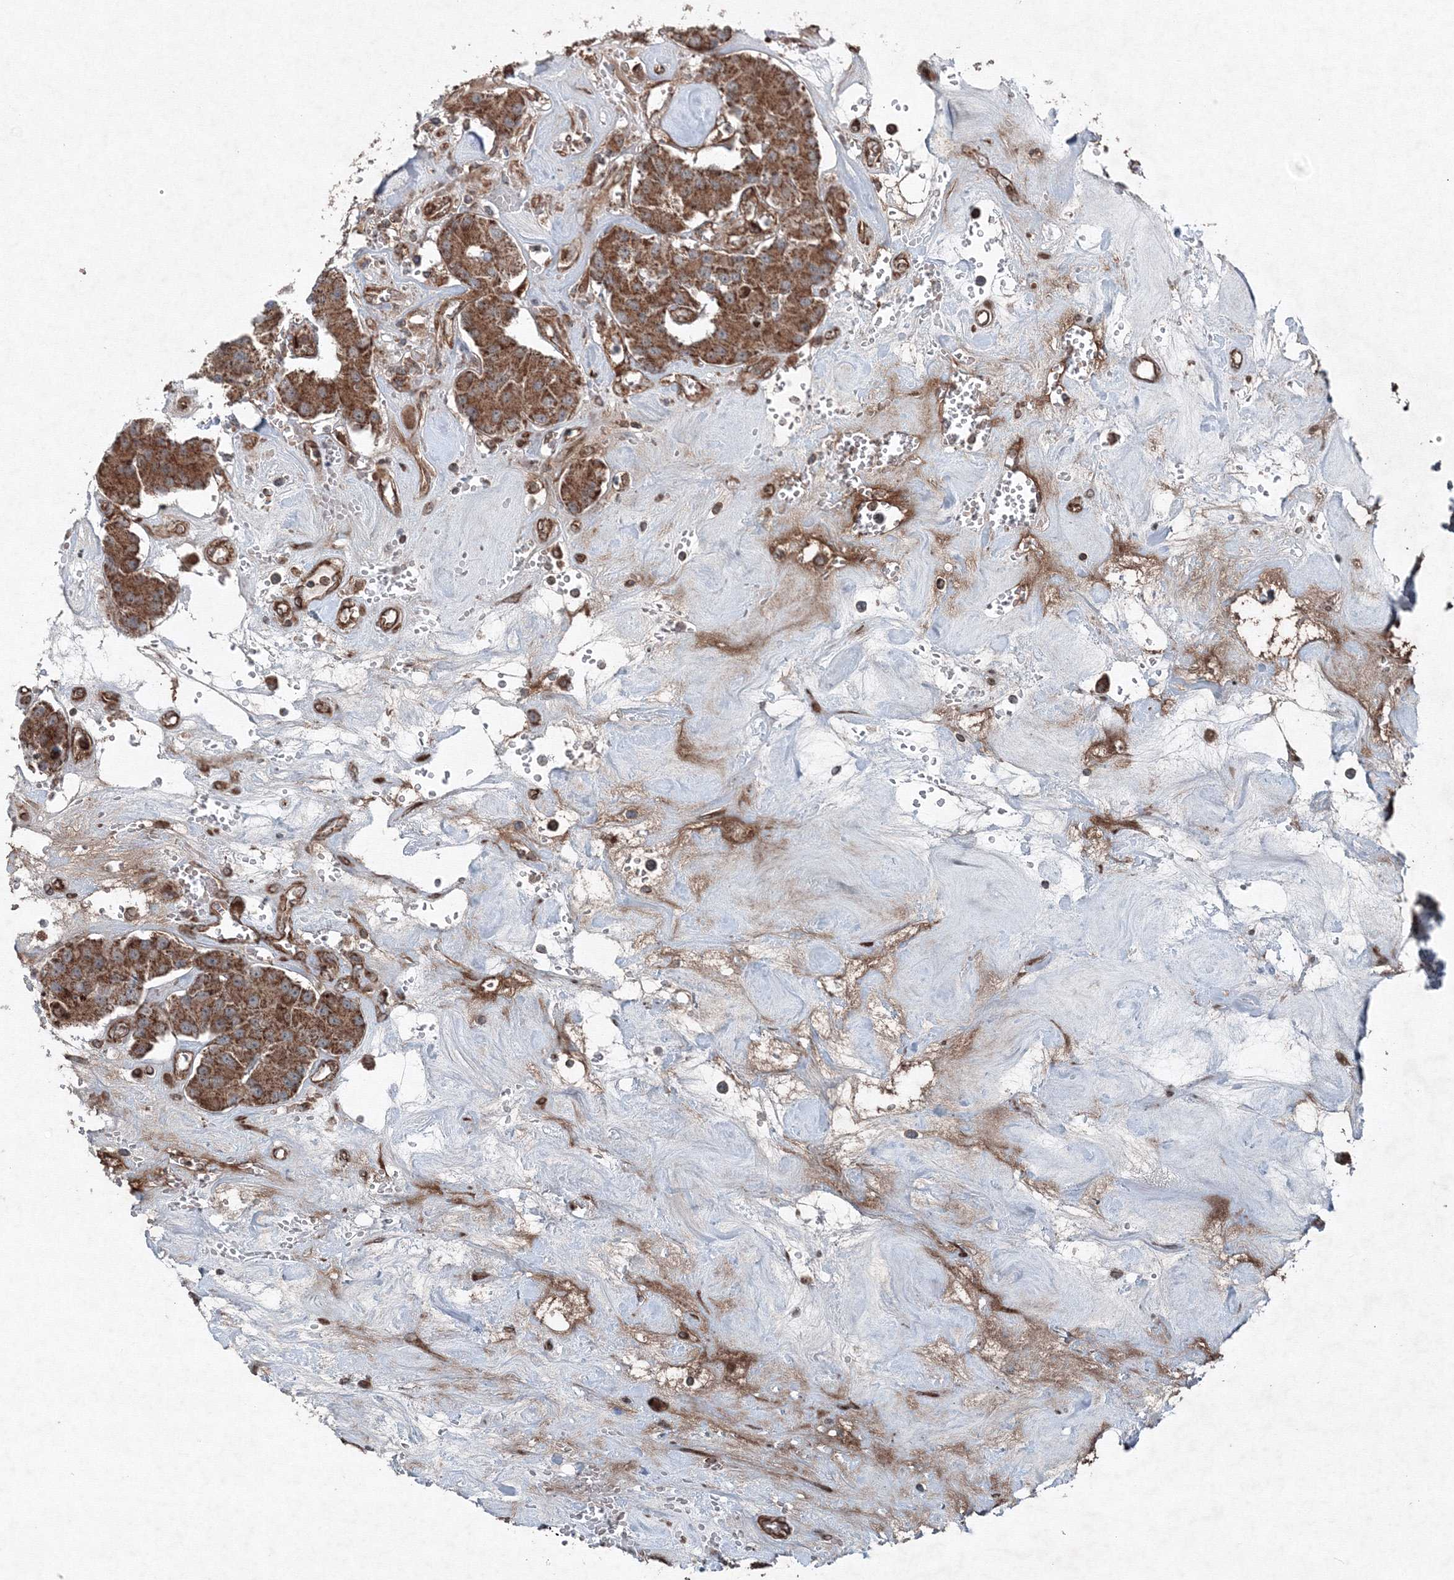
{"staining": {"intensity": "moderate", "quantity": ">75%", "location": "cytoplasmic/membranous"}, "tissue": "carcinoid", "cell_type": "Tumor cells", "image_type": "cancer", "snomed": [{"axis": "morphology", "description": "Carcinoid, malignant, NOS"}, {"axis": "topography", "description": "Pancreas"}], "caption": "Carcinoid (malignant) tissue displays moderate cytoplasmic/membranous expression in approximately >75% of tumor cells, visualized by immunohistochemistry. (DAB (3,3'-diaminobenzidine) = brown stain, brightfield microscopy at high magnification).", "gene": "COPS7B", "patient": {"sex": "male", "age": 41}}